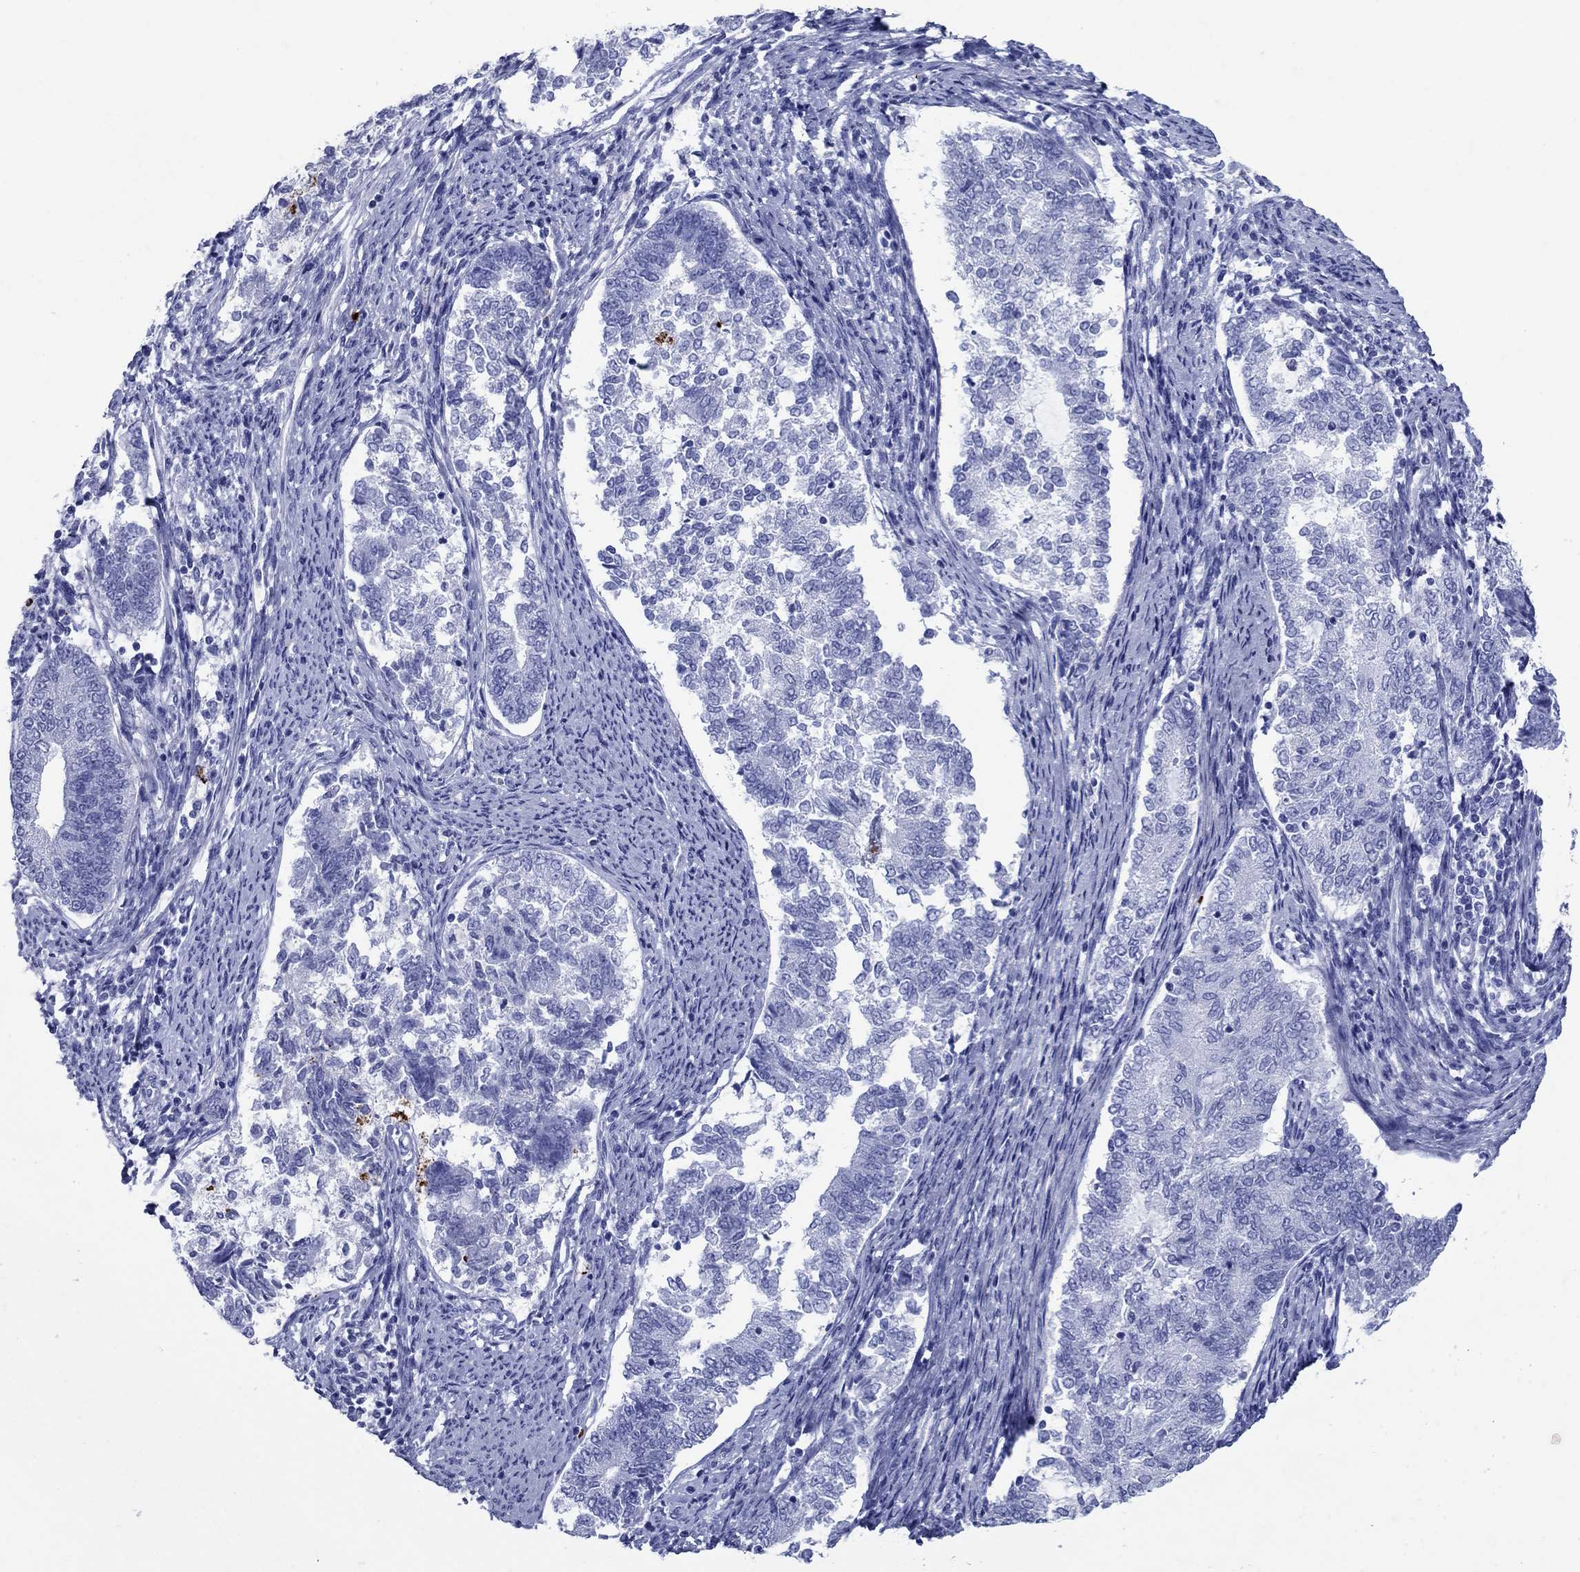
{"staining": {"intensity": "negative", "quantity": "none", "location": "none"}, "tissue": "endometrial cancer", "cell_type": "Tumor cells", "image_type": "cancer", "snomed": [{"axis": "morphology", "description": "Adenocarcinoma, NOS"}, {"axis": "topography", "description": "Endometrium"}], "caption": "Endometrial adenocarcinoma was stained to show a protein in brown. There is no significant staining in tumor cells.", "gene": "AZU1", "patient": {"sex": "female", "age": 65}}